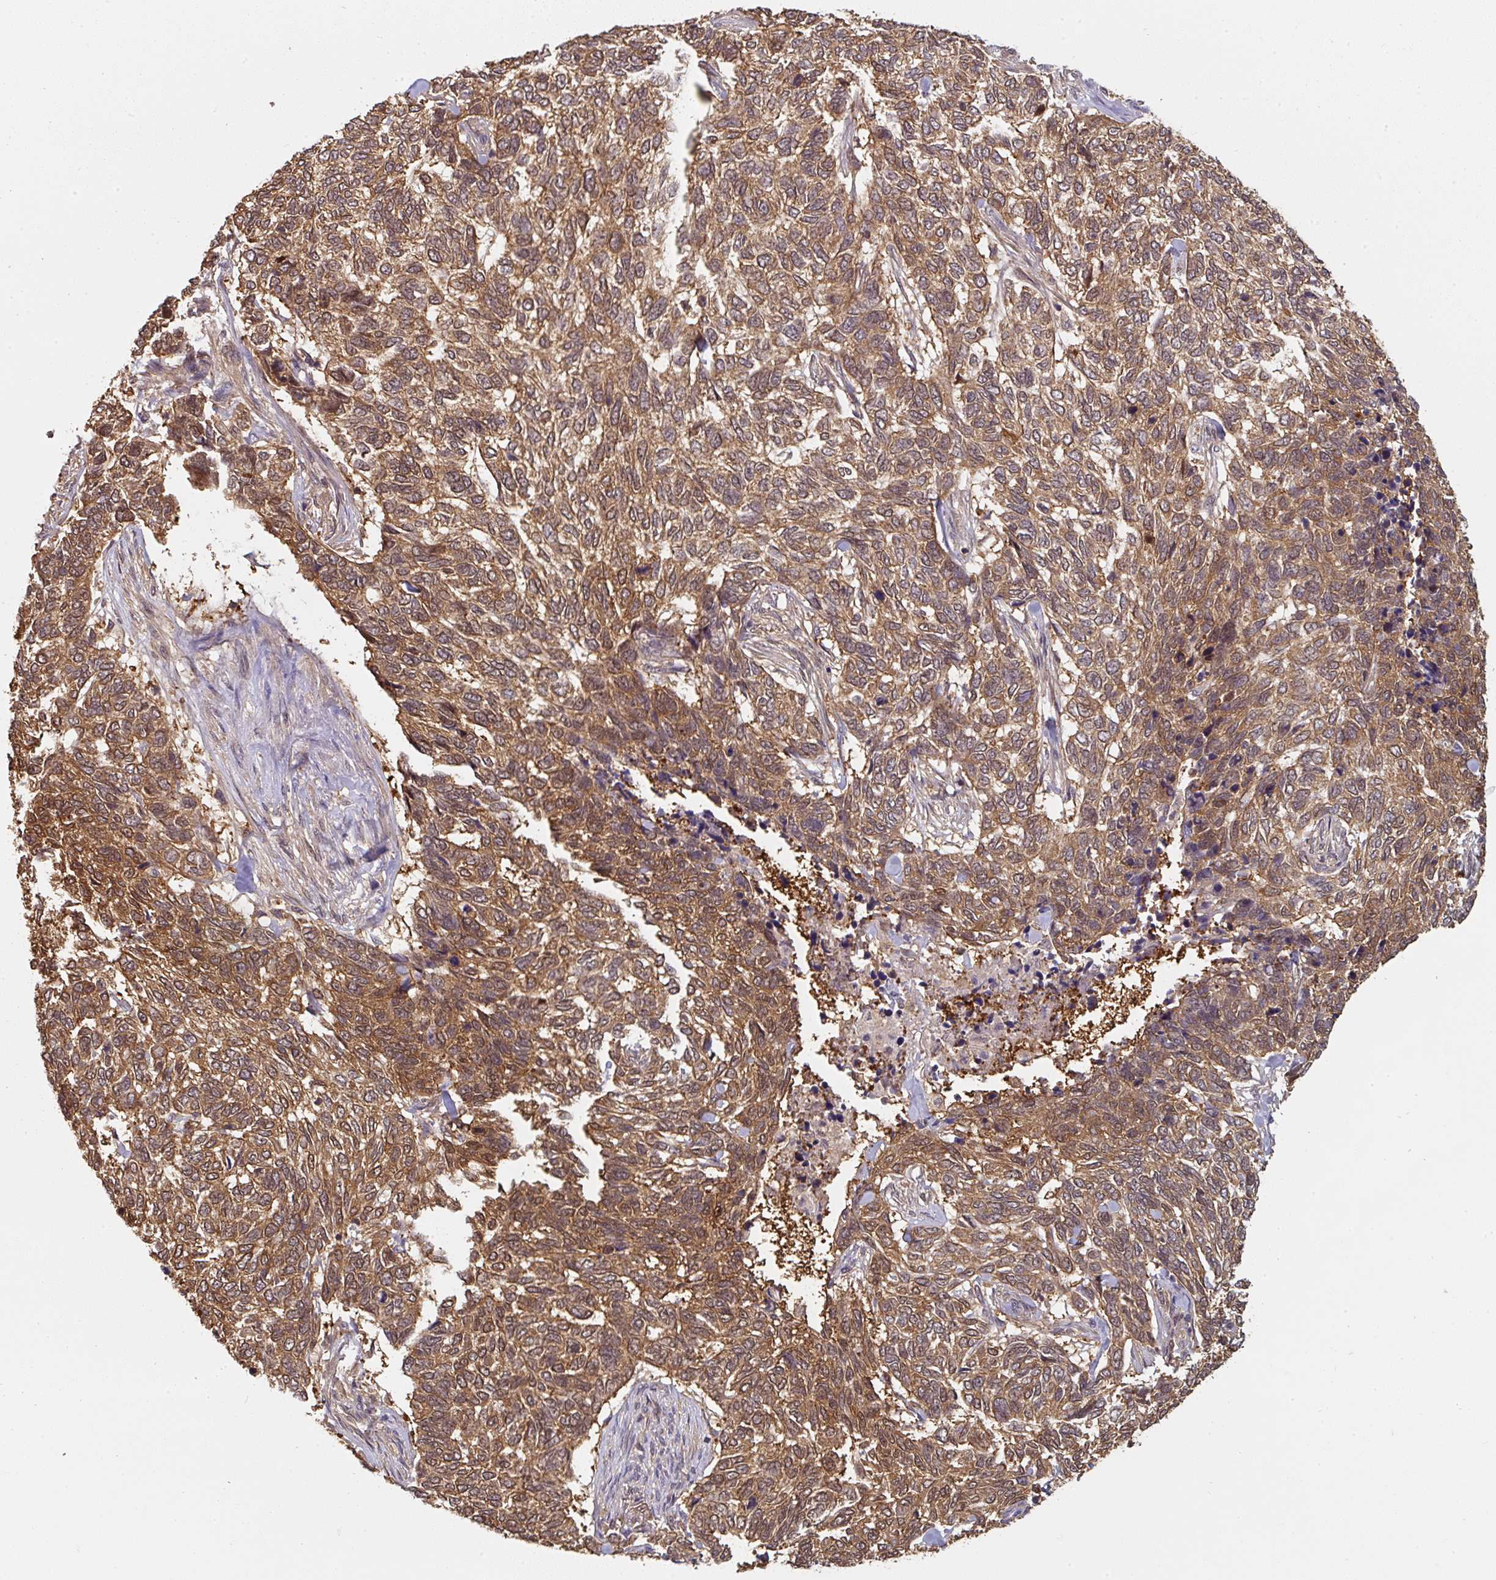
{"staining": {"intensity": "moderate", "quantity": ">75%", "location": "cytoplasmic/membranous,nuclear"}, "tissue": "skin cancer", "cell_type": "Tumor cells", "image_type": "cancer", "snomed": [{"axis": "morphology", "description": "Basal cell carcinoma"}, {"axis": "topography", "description": "Skin"}], "caption": "A brown stain highlights moderate cytoplasmic/membranous and nuclear positivity of a protein in human skin cancer tumor cells. The protein is stained brown, and the nuclei are stained in blue (DAB IHC with brightfield microscopy, high magnification).", "gene": "ST13", "patient": {"sex": "female", "age": 65}}